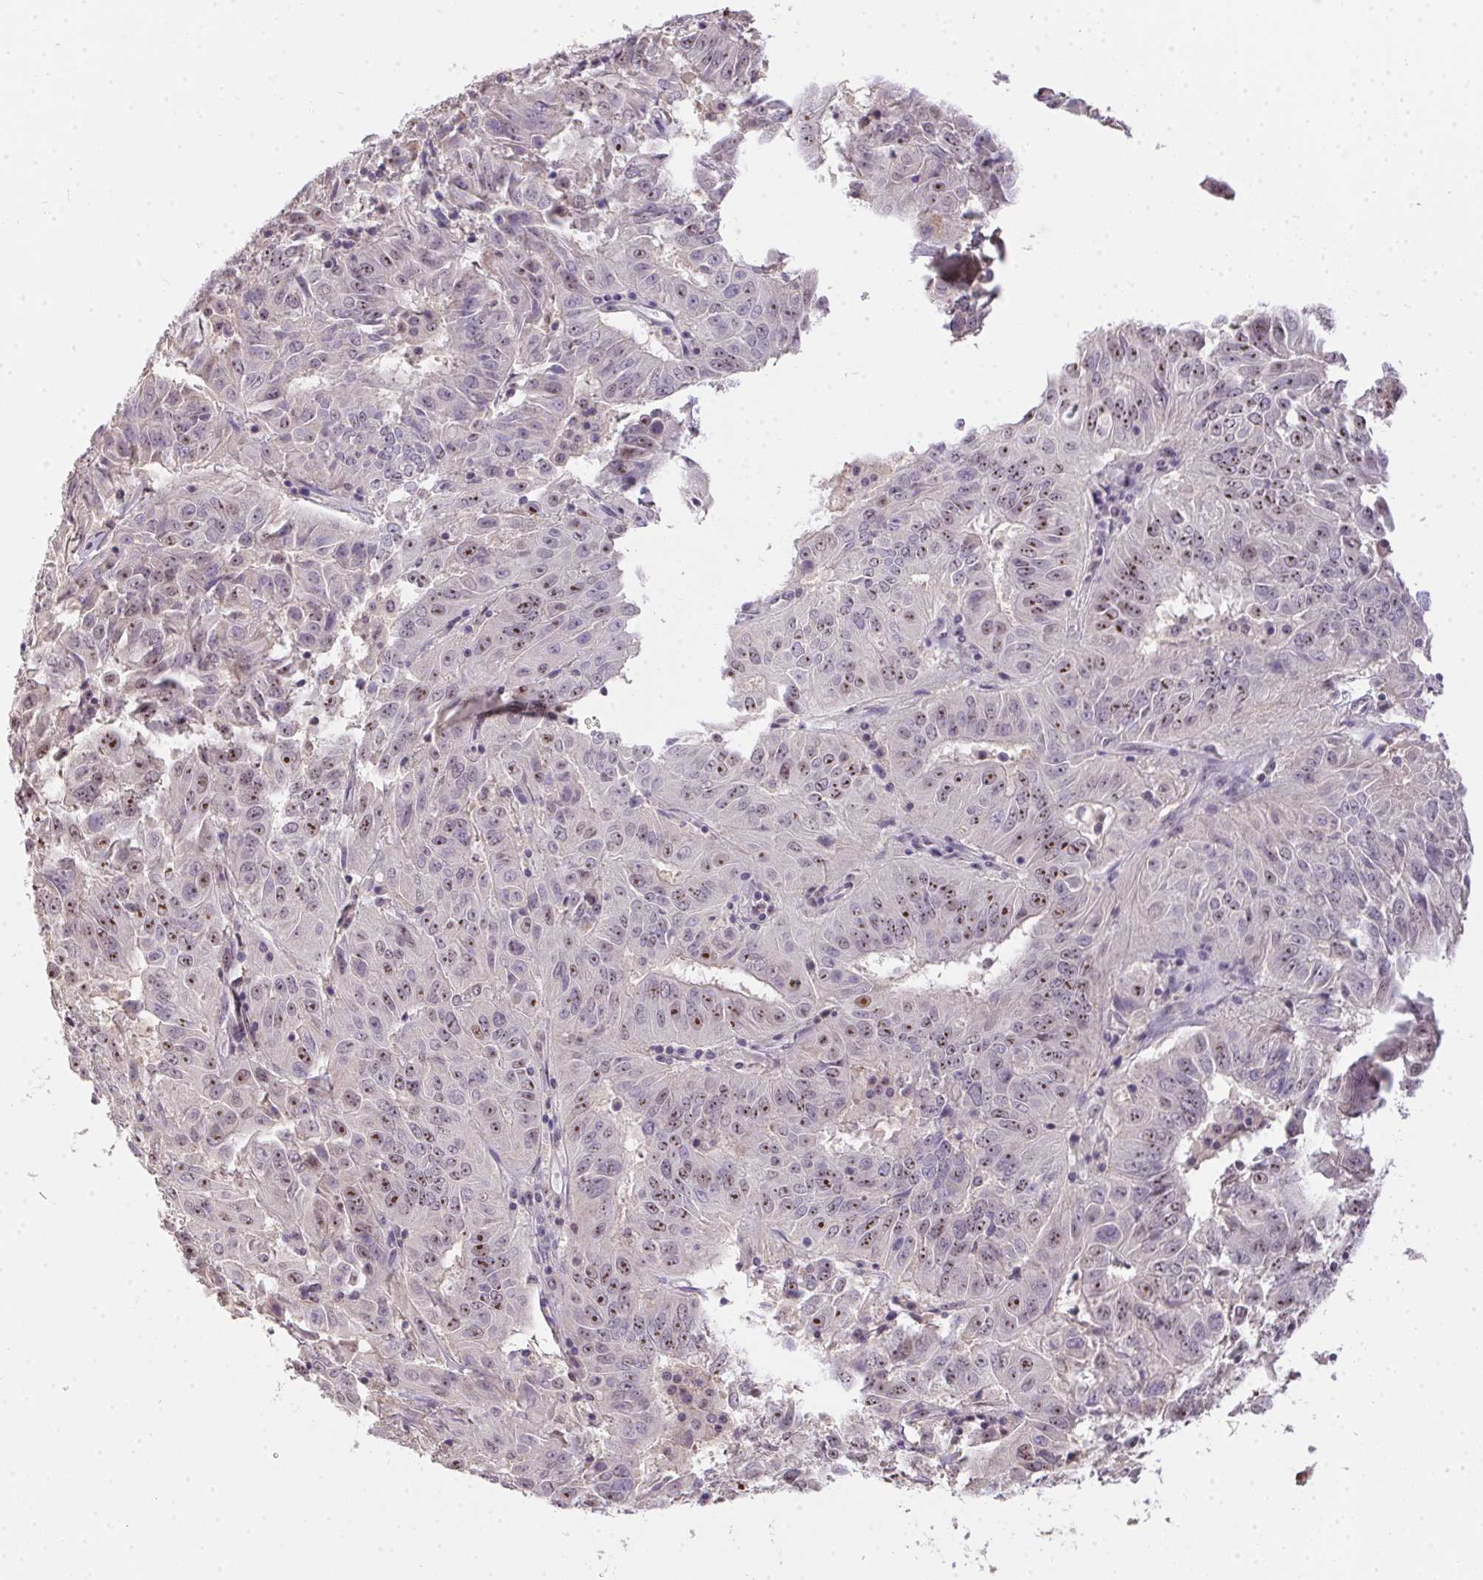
{"staining": {"intensity": "moderate", "quantity": ">75%", "location": "nuclear"}, "tissue": "pancreatic cancer", "cell_type": "Tumor cells", "image_type": "cancer", "snomed": [{"axis": "morphology", "description": "Adenocarcinoma, NOS"}, {"axis": "topography", "description": "Pancreas"}], "caption": "IHC photomicrograph of pancreatic cancer stained for a protein (brown), which reveals medium levels of moderate nuclear expression in approximately >75% of tumor cells.", "gene": "BATF2", "patient": {"sex": "male", "age": 63}}